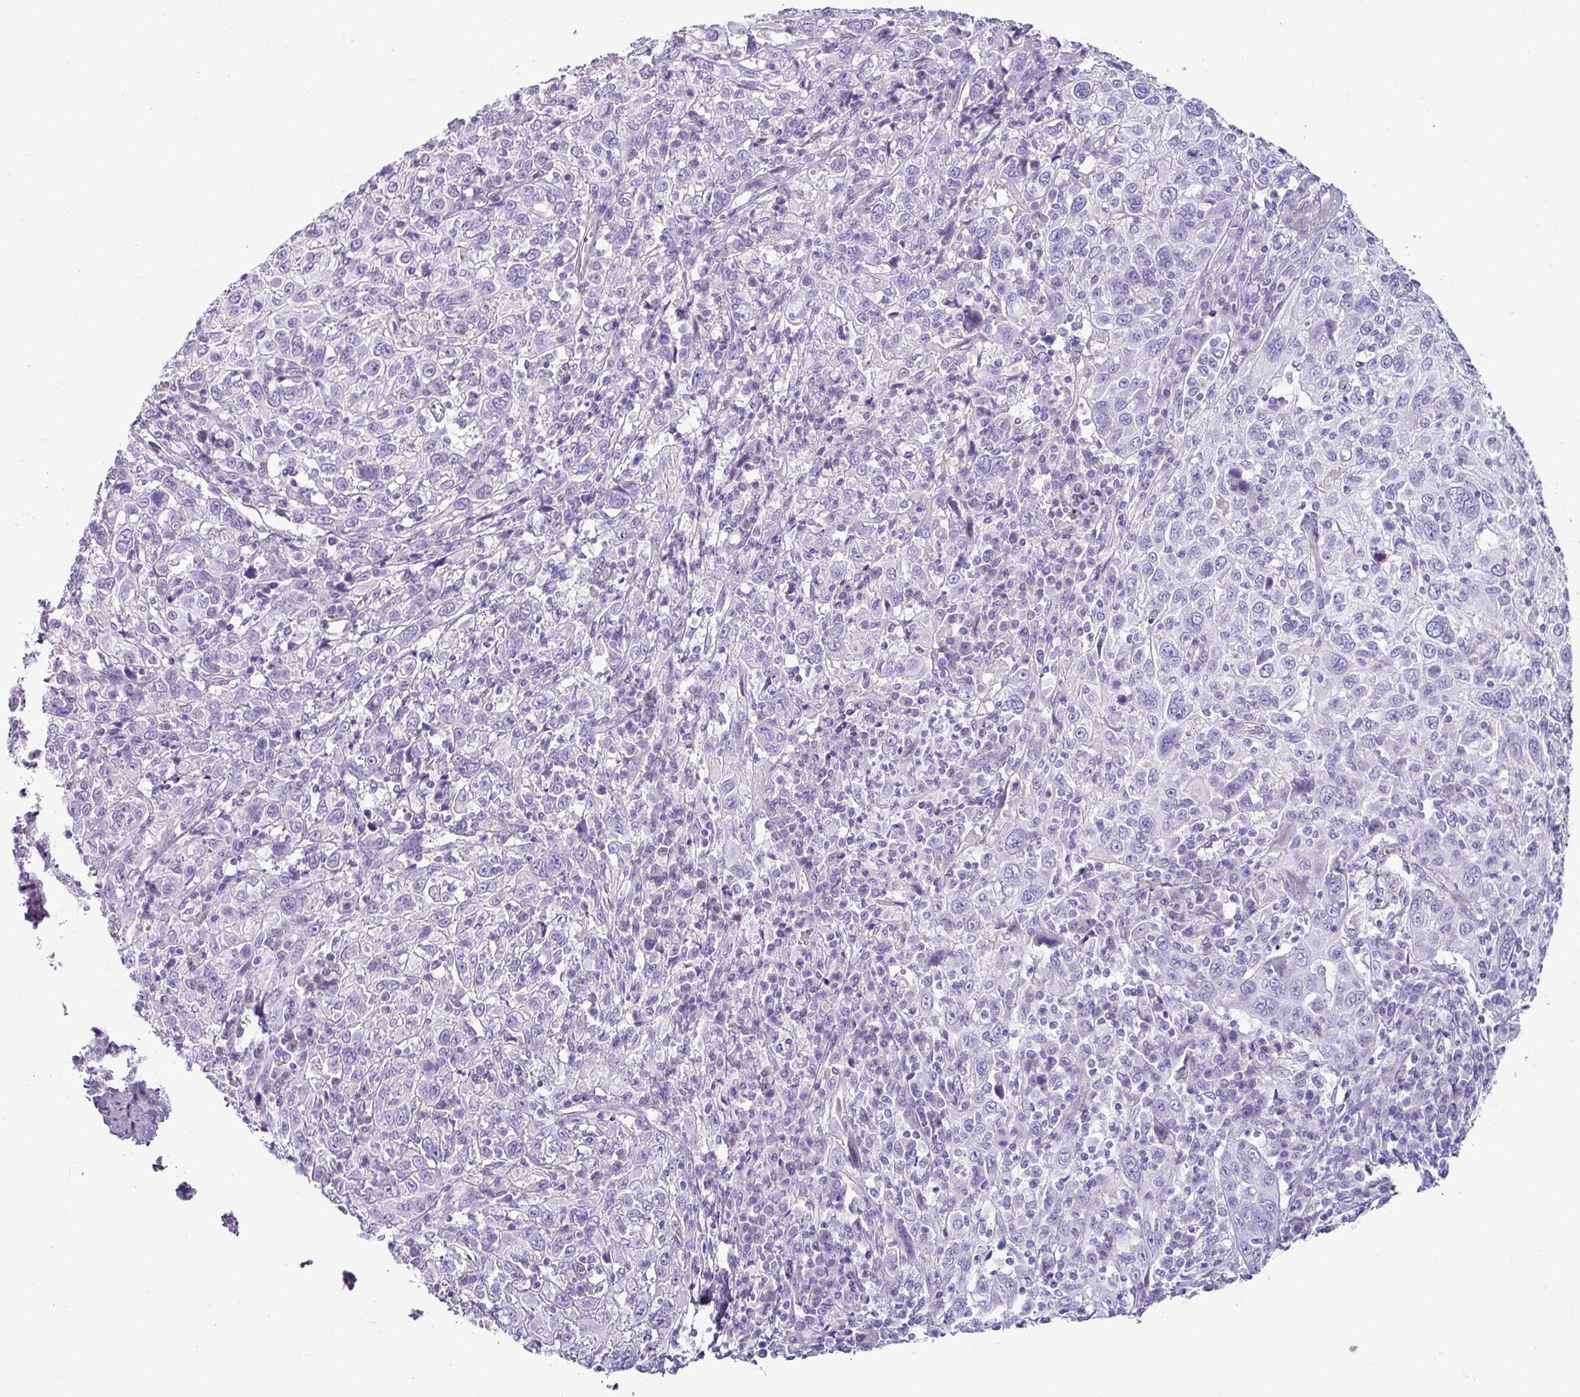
{"staining": {"intensity": "negative", "quantity": "none", "location": "none"}, "tissue": "cervical cancer", "cell_type": "Tumor cells", "image_type": "cancer", "snomed": [{"axis": "morphology", "description": "Squamous cell carcinoma, NOS"}, {"axis": "topography", "description": "Cervix"}], "caption": "Tumor cells show no significant protein positivity in squamous cell carcinoma (cervical). The staining was performed using DAB (3,3'-diaminobenzidine) to visualize the protein expression in brown, while the nuclei were stained in blue with hematoxylin (Magnification: 20x).", "gene": "VCX2", "patient": {"sex": "female", "age": 46}}